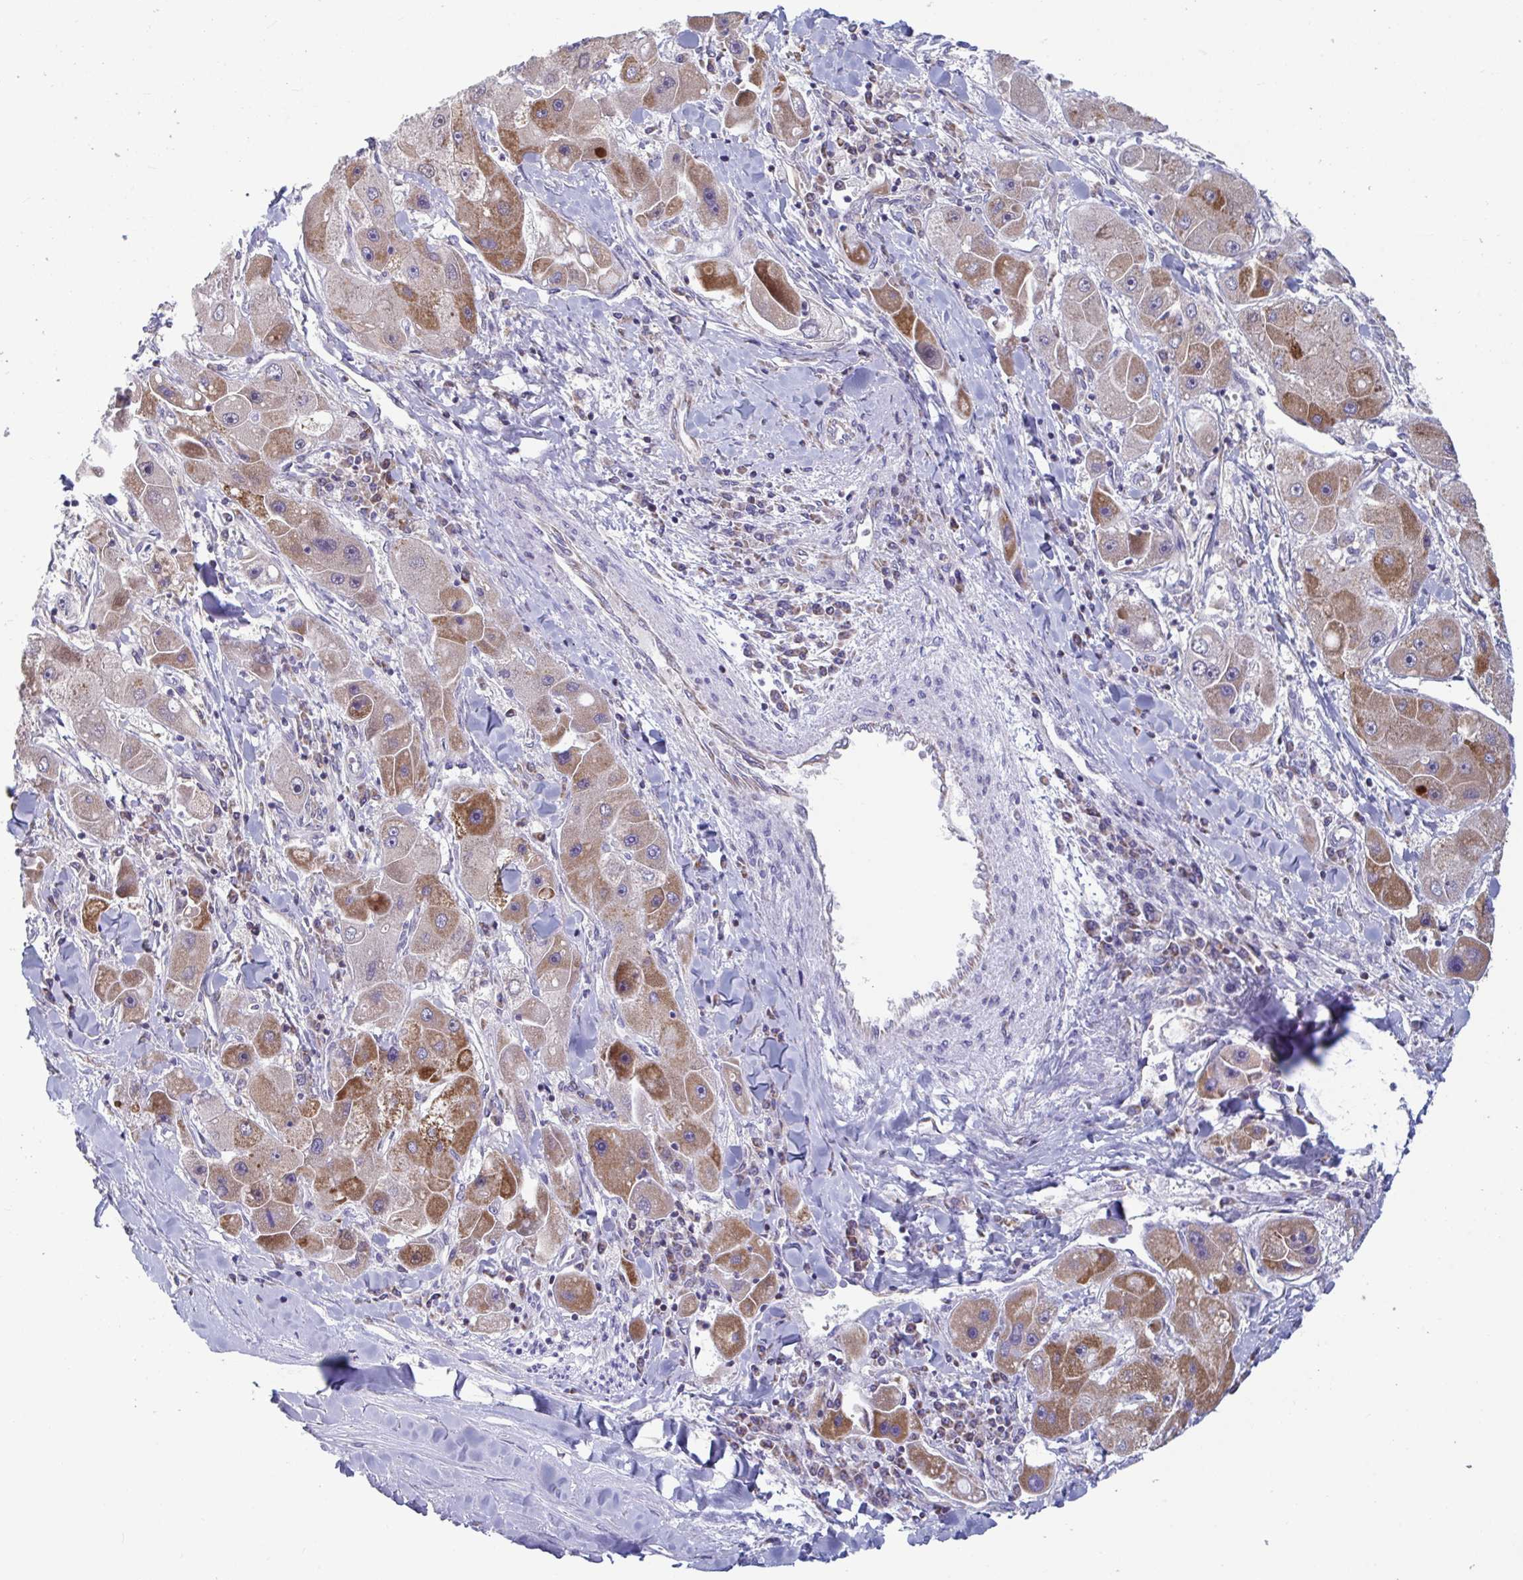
{"staining": {"intensity": "moderate", "quantity": ">75%", "location": "cytoplasmic/membranous"}, "tissue": "liver cancer", "cell_type": "Tumor cells", "image_type": "cancer", "snomed": [{"axis": "morphology", "description": "Carcinoma, Hepatocellular, NOS"}, {"axis": "topography", "description": "Liver"}], "caption": "Human liver cancer (hepatocellular carcinoma) stained with a brown dye displays moderate cytoplasmic/membranous positive staining in about >75% of tumor cells.", "gene": "BCAT2", "patient": {"sex": "male", "age": 24}}